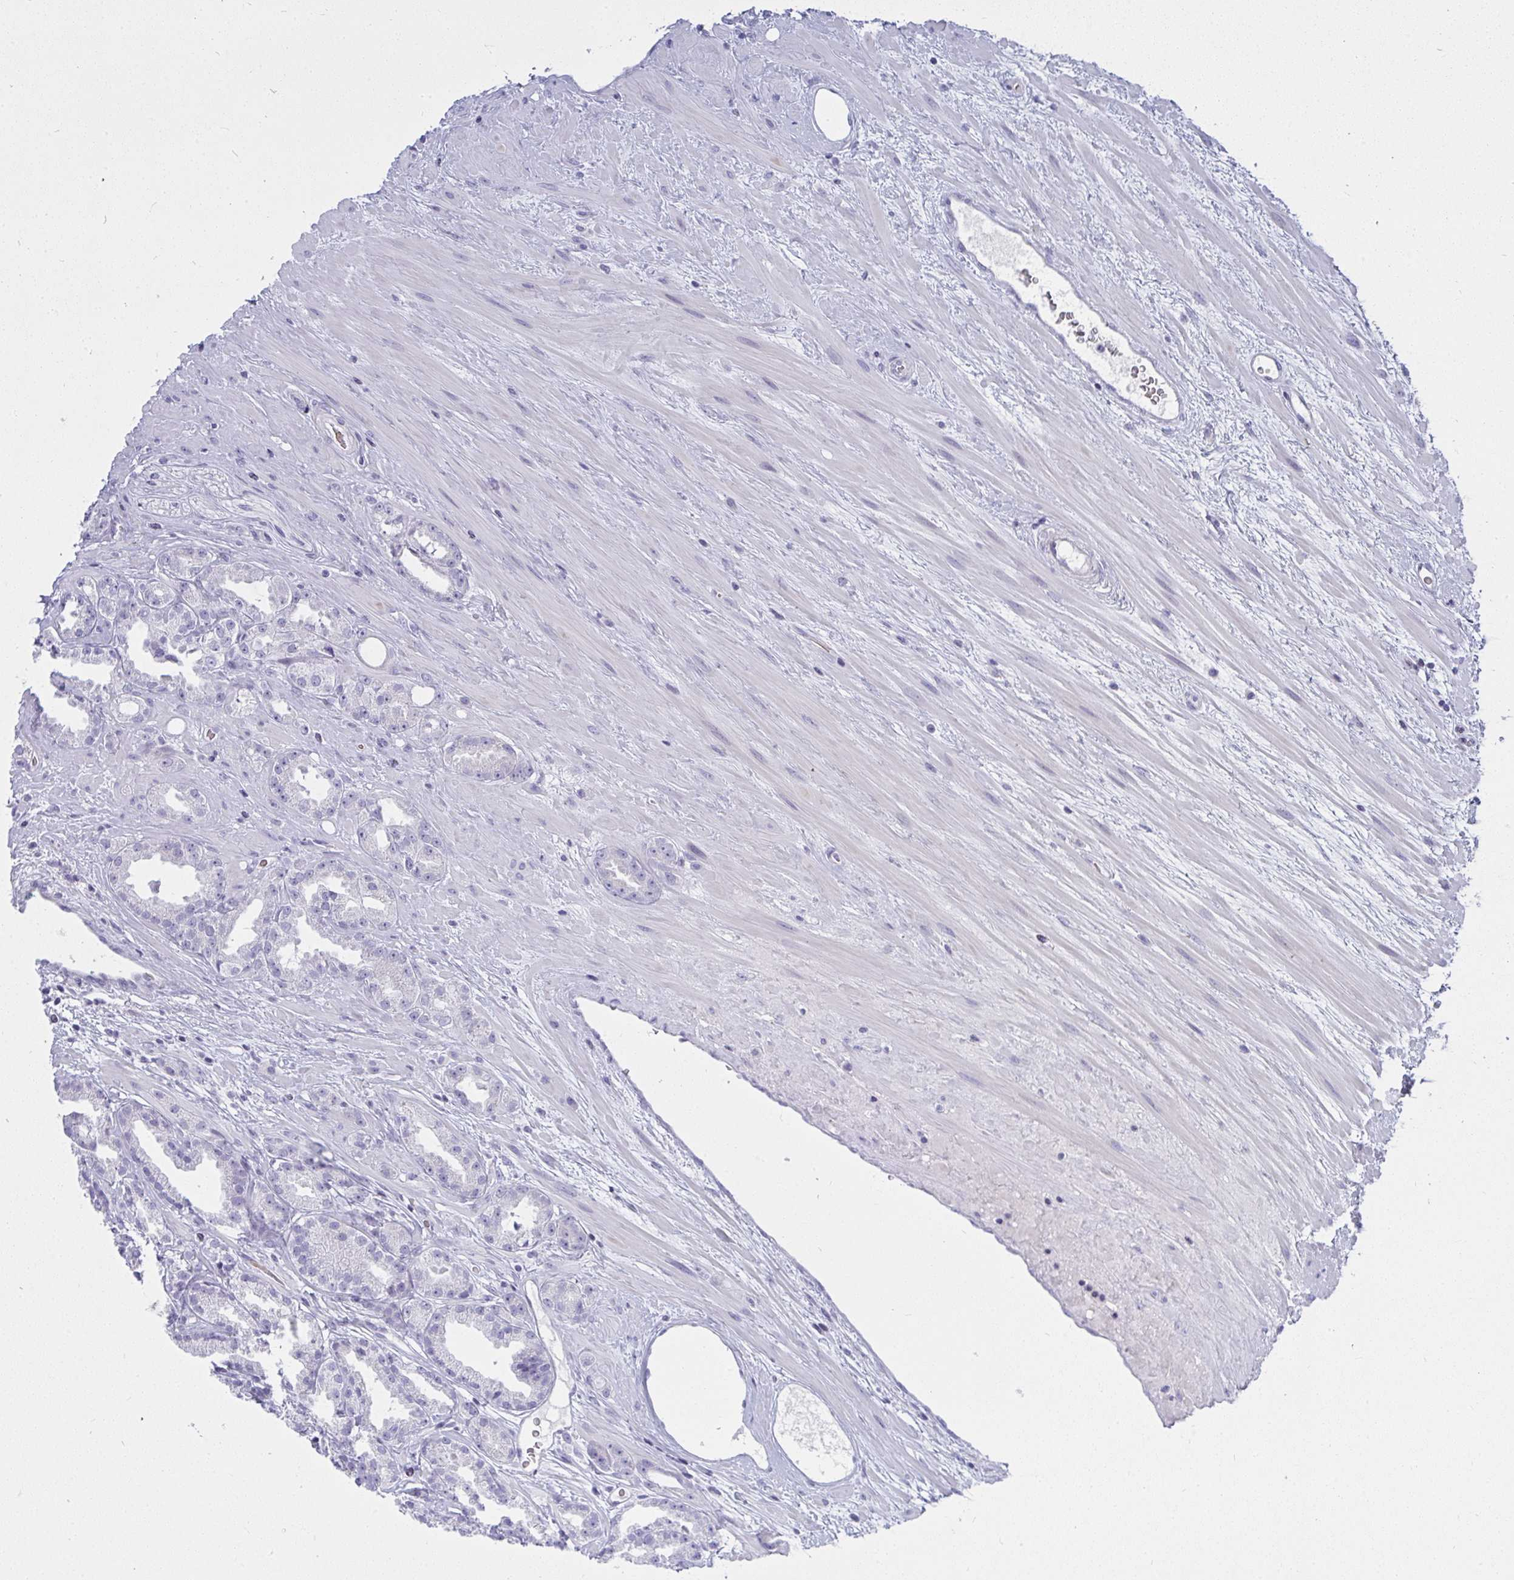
{"staining": {"intensity": "negative", "quantity": "none", "location": "none"}, "tissue": "prostate cancer", "cell_type": "Tumor cells", "image_type": "cancer", "snomed": [{"axis": "morphology", "description": "Adenocarcinoma, Low grade"}, {"axis": "topography", "description": "Prostate"}], "caption": "An immunohistochemistry histopathology image of prostate low-grade adenocarcinoma is shown. There is no staining in tumor cells of prostate low-grade adenocarcinoma. (DAB IHC visualized using brightfield microscopy, high magnification).", "gene": "ZNF182", "patient": {"sex": "male", "age": 61}}